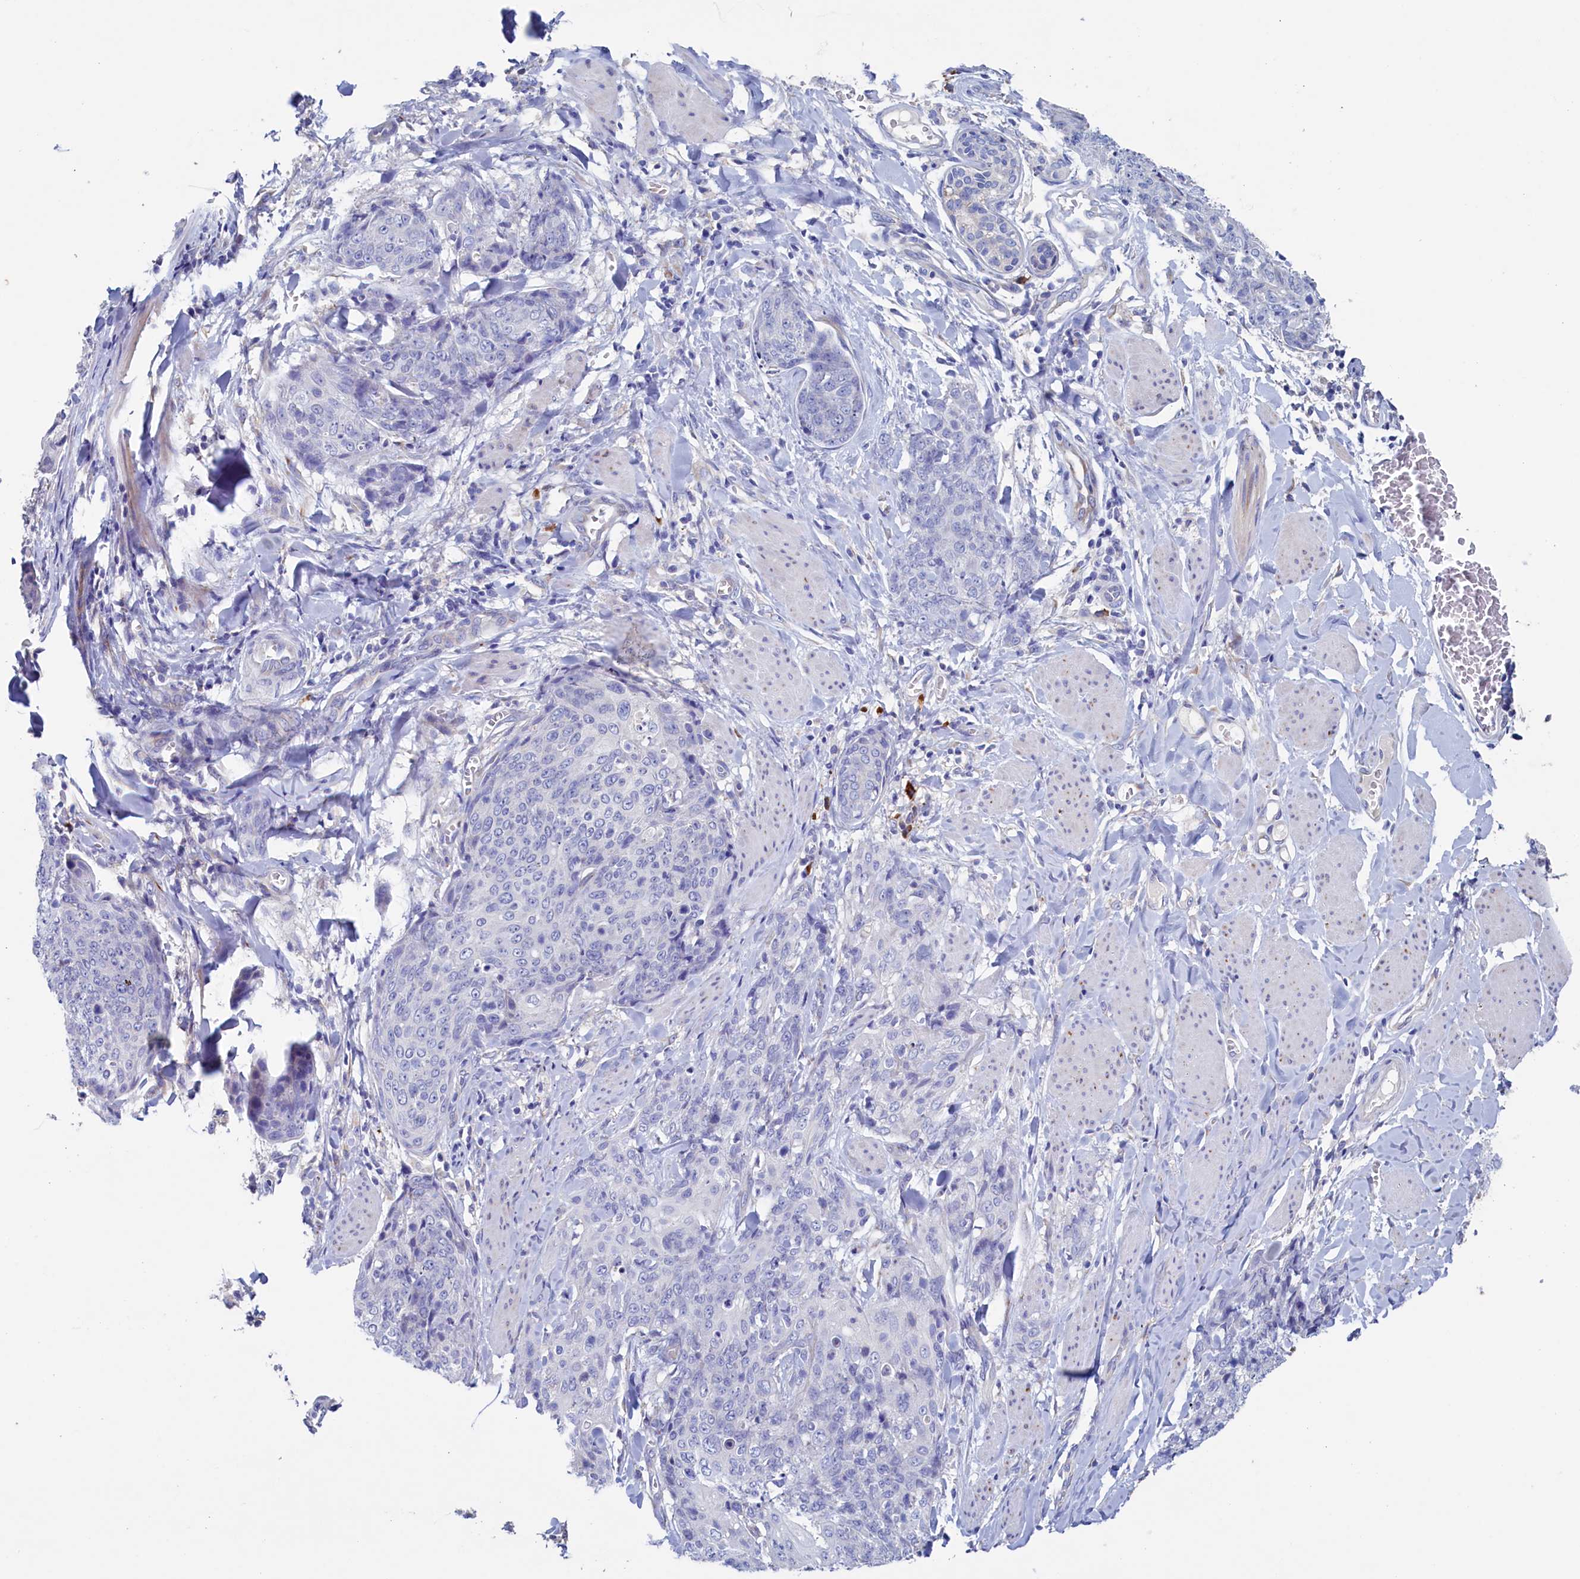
{"staining": {"intensity": "negative", "quantity": "none", "location": "none"}, "tissue": "skin cancer", "cell_type": "Tumor cells", "image_type": "cancer", "snomed": [{"axis": "morphology", "description": "Squamous cell carcinoma, NOS"}, {"axis": "topography", "description": "Skin"}, {"axis": "topography", "description": "Vulva"}], "caption": "The histopathology image reveals no significant staining in tumor cells of skin squamous cell carcinoma.", "gene": "CBLIF", "patient": {"sex": "female", "age": 85}}